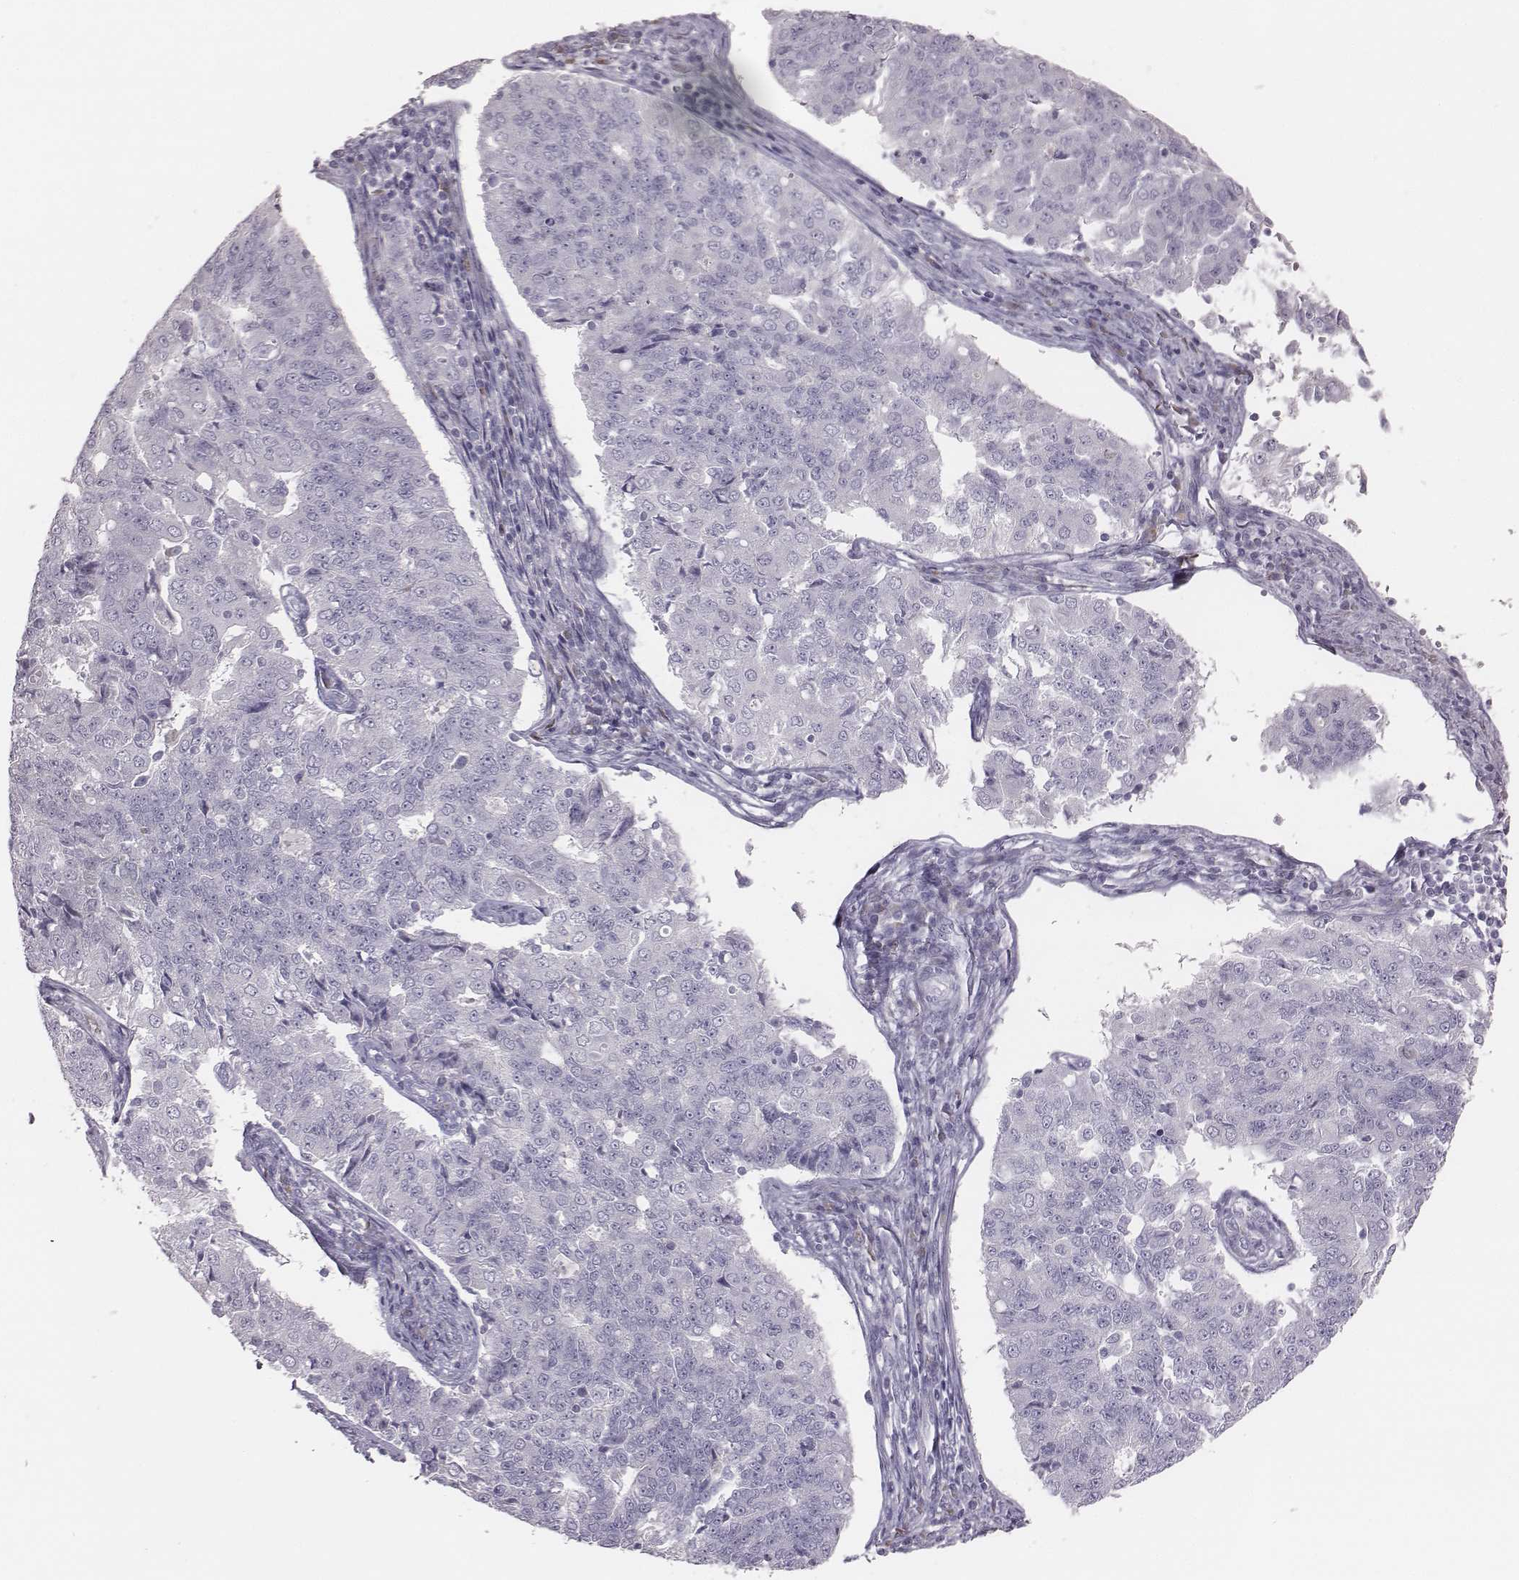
{"staining": {"intensity": "negative", "quantity": "none", "location": "none"}, "tissue": "endometrial cancer", "cell_type": "Tumor cells", "image_type": "cancer", "snomed": [{"axis": "morphology", "description": "Adenocarcinoma, NOS"}, {"axis": "topography", "description": "Endometrium"}], "caption": "This is an IHC image of human endometrial cancer. There is no expression in tumor cells.", "gene": "C6orf58", "patient": {"sex": "female", "age": 43}}